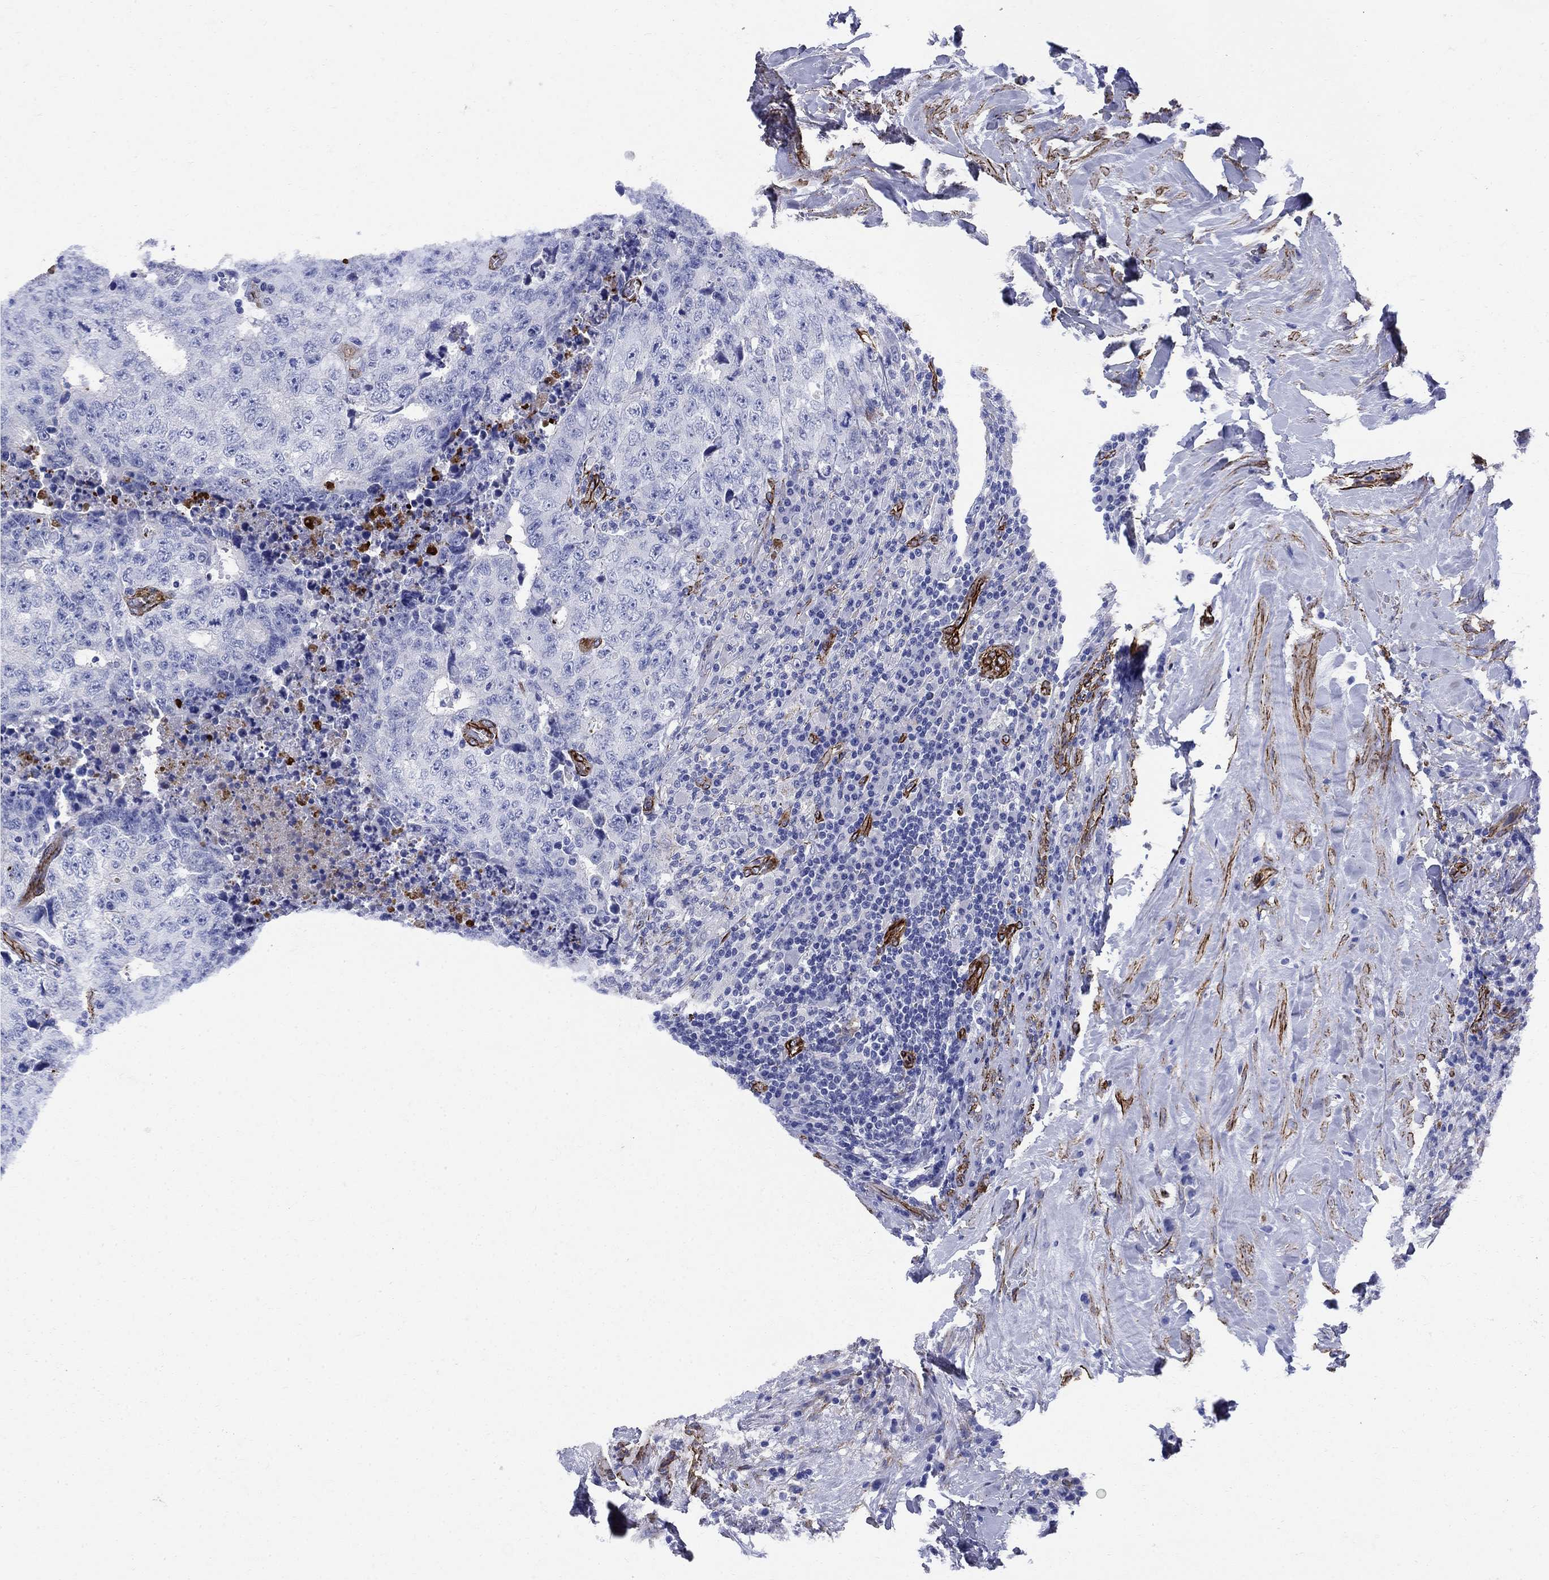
{"staining": {"intensity": "negative", "quantity": "none", "location": "none"}, "tissue": "testis cancer", "cell_type": "Tumor cells", "image_type": "cancer", "snomed": [{"axis": "morphology", "description": "Necrosis, NOS"}, {"axis": "morphology", "description": "Carcinoma, Embryonal, NOS"}, {"axis": "topography", "description": "Testis"}], "caption": "Testis embryonal carcinoma was stained to show a protein in brown. There is no significant positivity in tumor cells.", "gene": "VTN", "patient": {"sex": "male", "age": 19}}